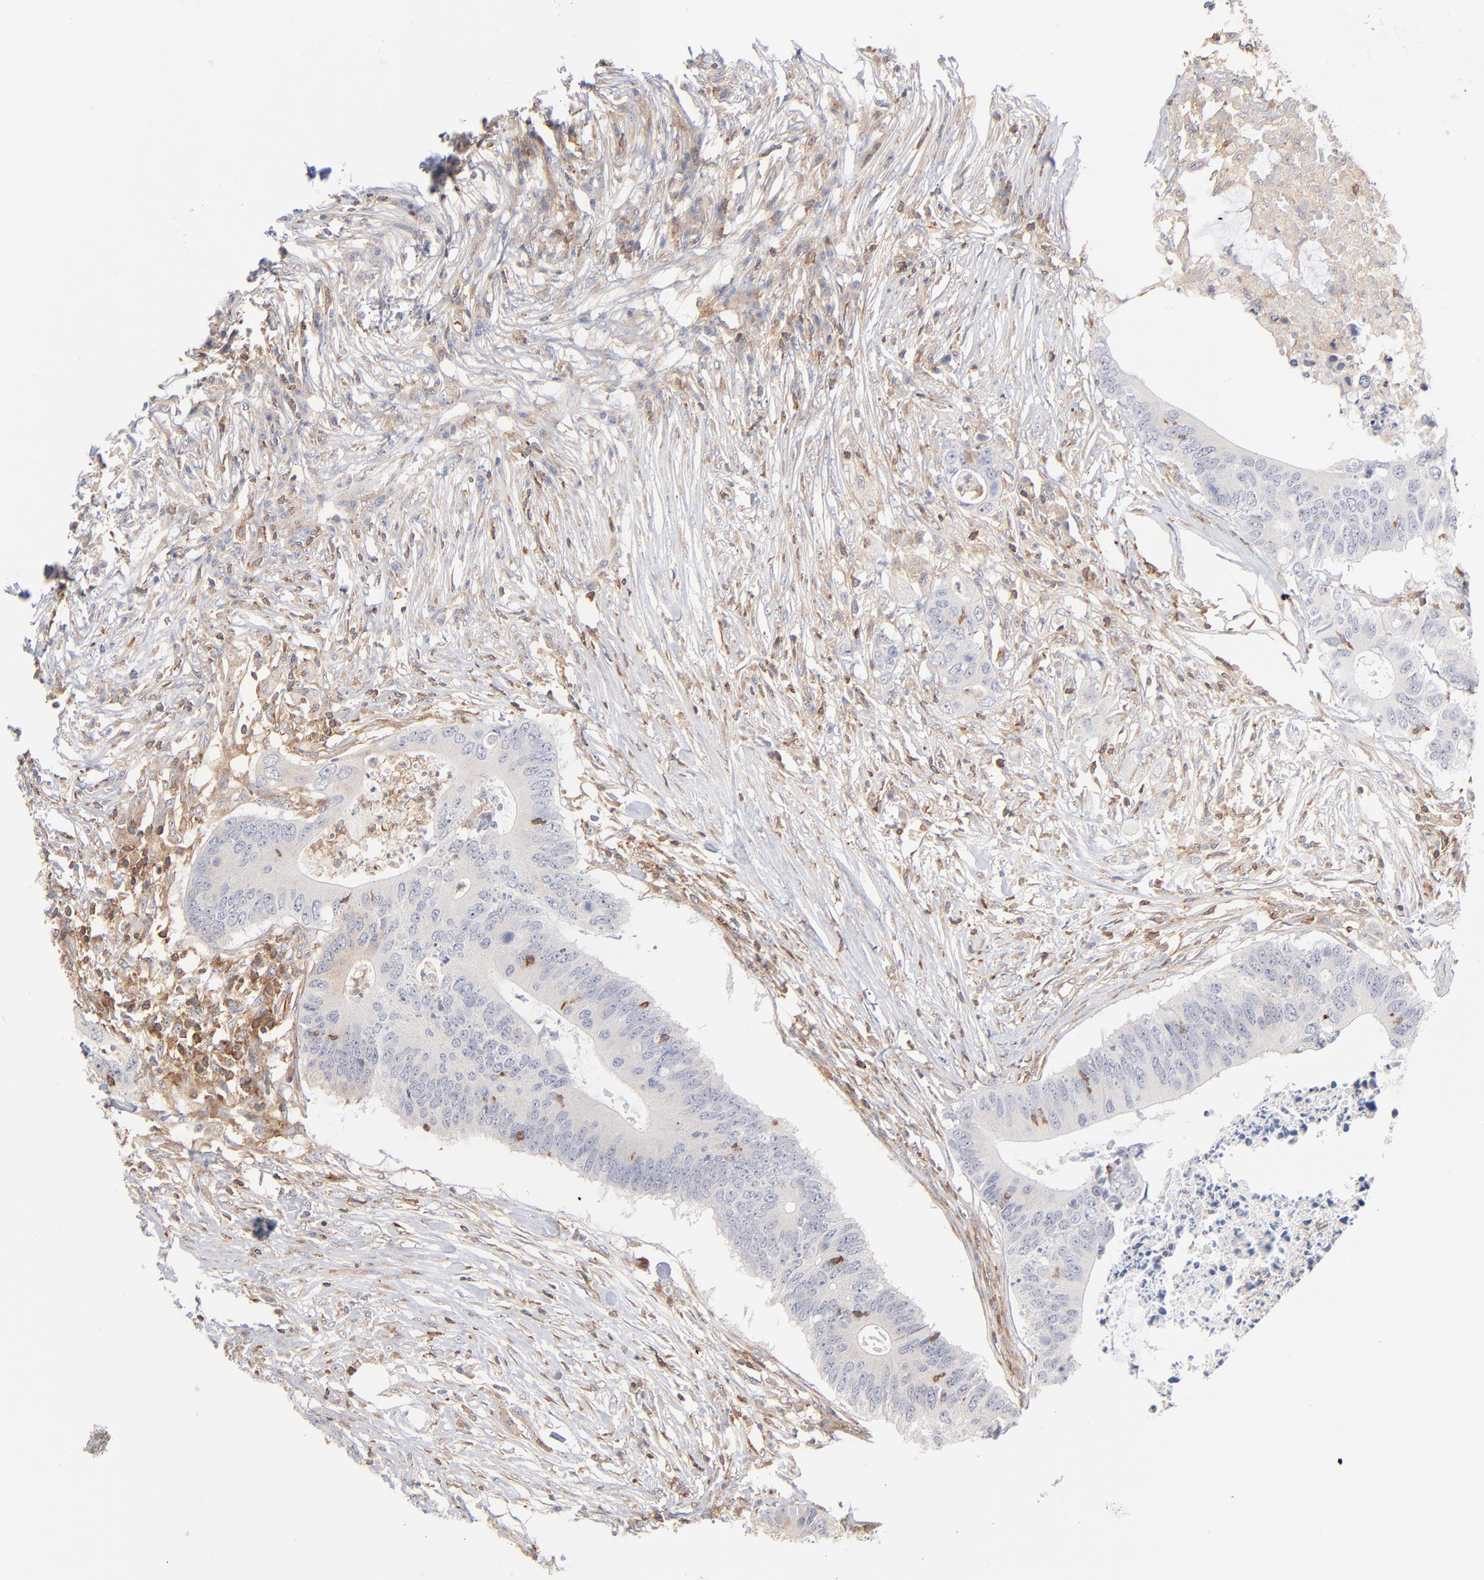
{"staining": {"intensity": "negative", "quantity": "none", "location": "none"}, "tissue": "colorectal cancer", "cell_type": "Tumor cells", "image_type": "cancer", "snomed": [{"axis": "morphology", "description": "Adenocarcinoma, NOS"}, {"axis": "topography", "description": "Colon"}], "caption": "Immunohistochemical staining of colorectal cancer (adenocarcinoma) exhibits no significant staining in tumor cells. Brightfield microscopy of immunohistochemistry (IHC) stained with DAB (brown) and hematoxylin (blue), captured at high magnification.", "gene": "WIPF1", "patient": {"sex": "male", "age": 71}}